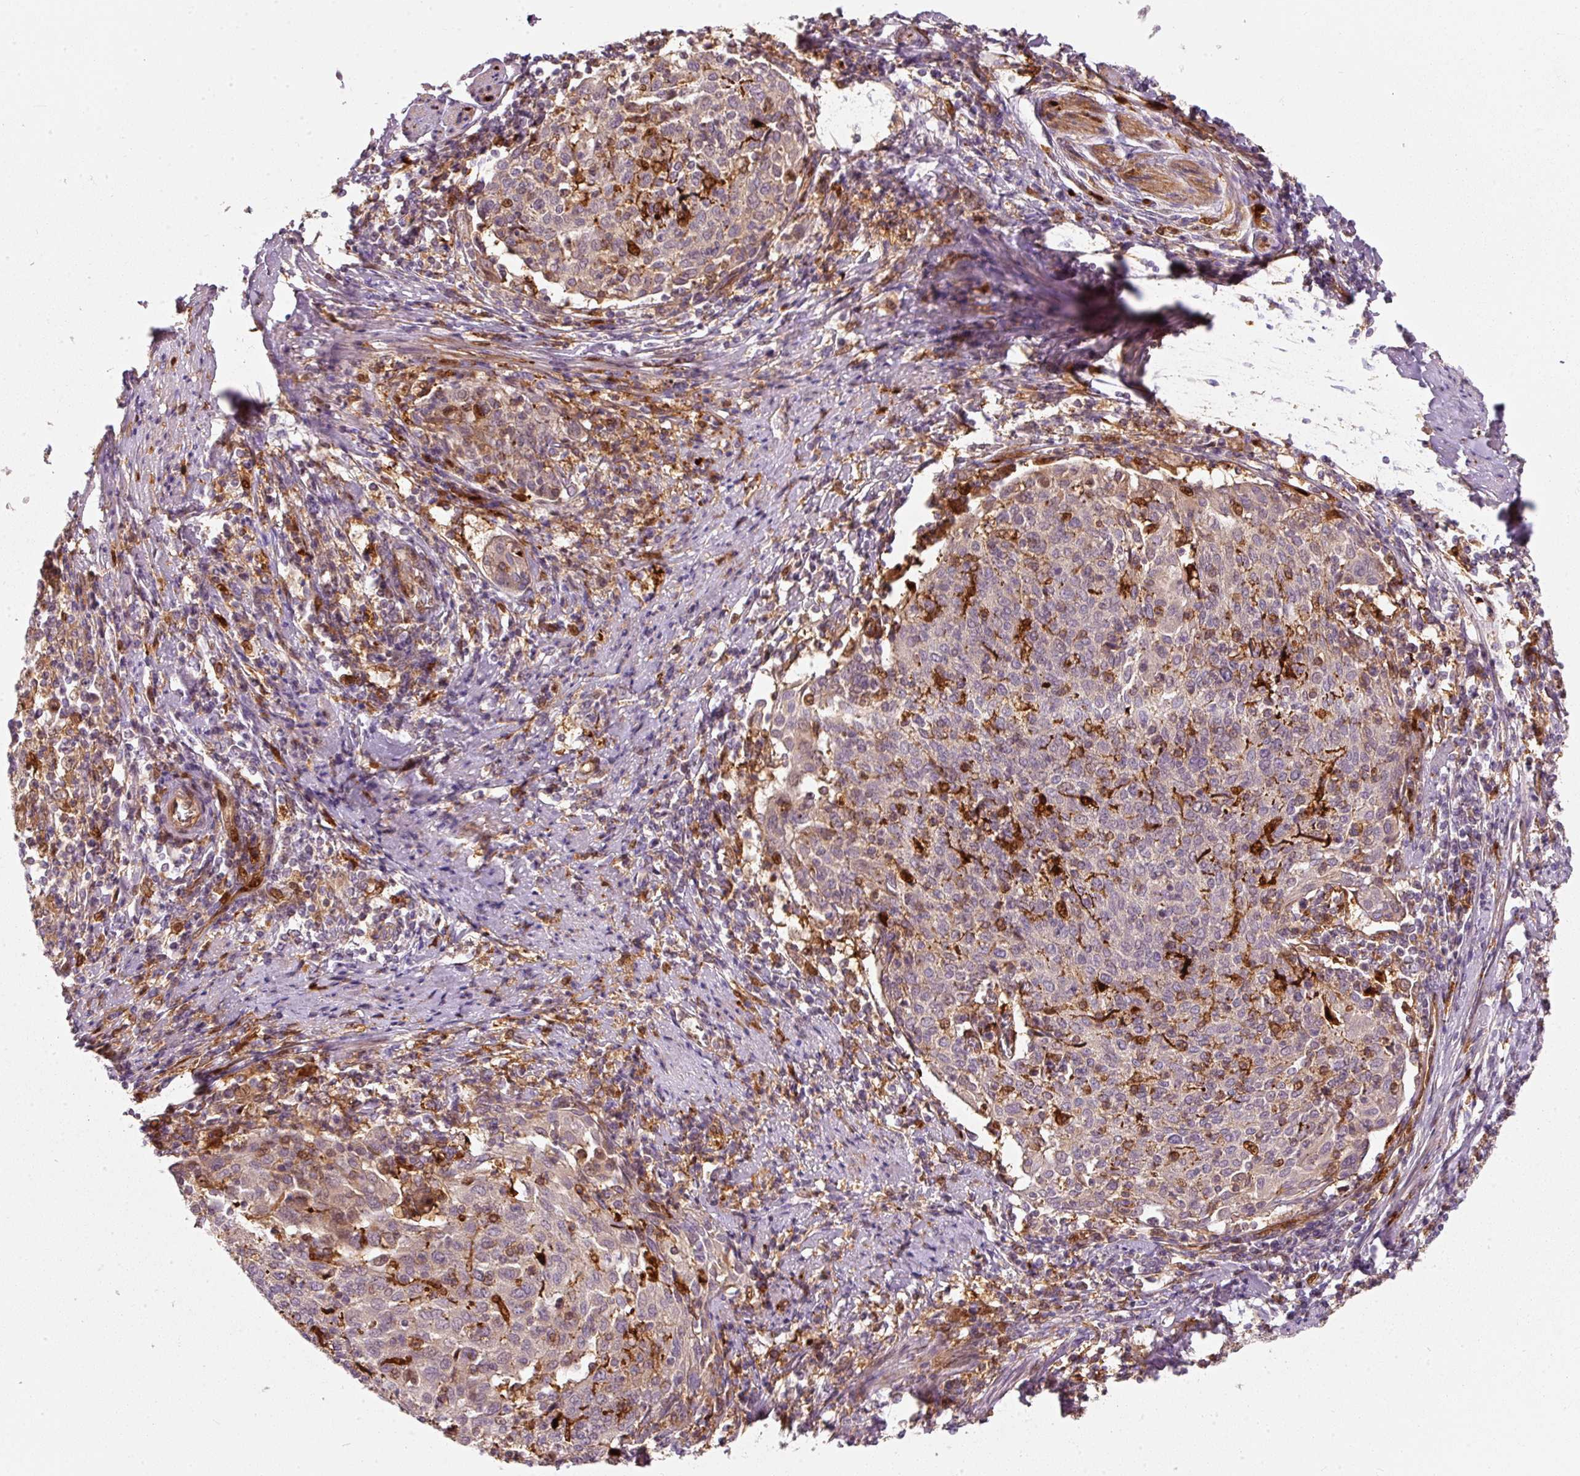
{"staining": {"intensity": "weak", "quantity": "<25%", "location": "cytoplasmic/membranous"}, "tissue": "cervical cancer", "cell_type": "Tumor cells", "image_type": "cancer", "snomed": [{"axis": "morphology", "description": "Squamous cell carcinoma, NOS"}, {"axis": "topography", "description": "Cervix"}], "caption": "Immunohistochemical staining of human cervical squamous cell carcinoma exhibits no significant expression in tumor cells.", "gene": "IQGAP2", "patient": {"sex": "female", "age": 52}}